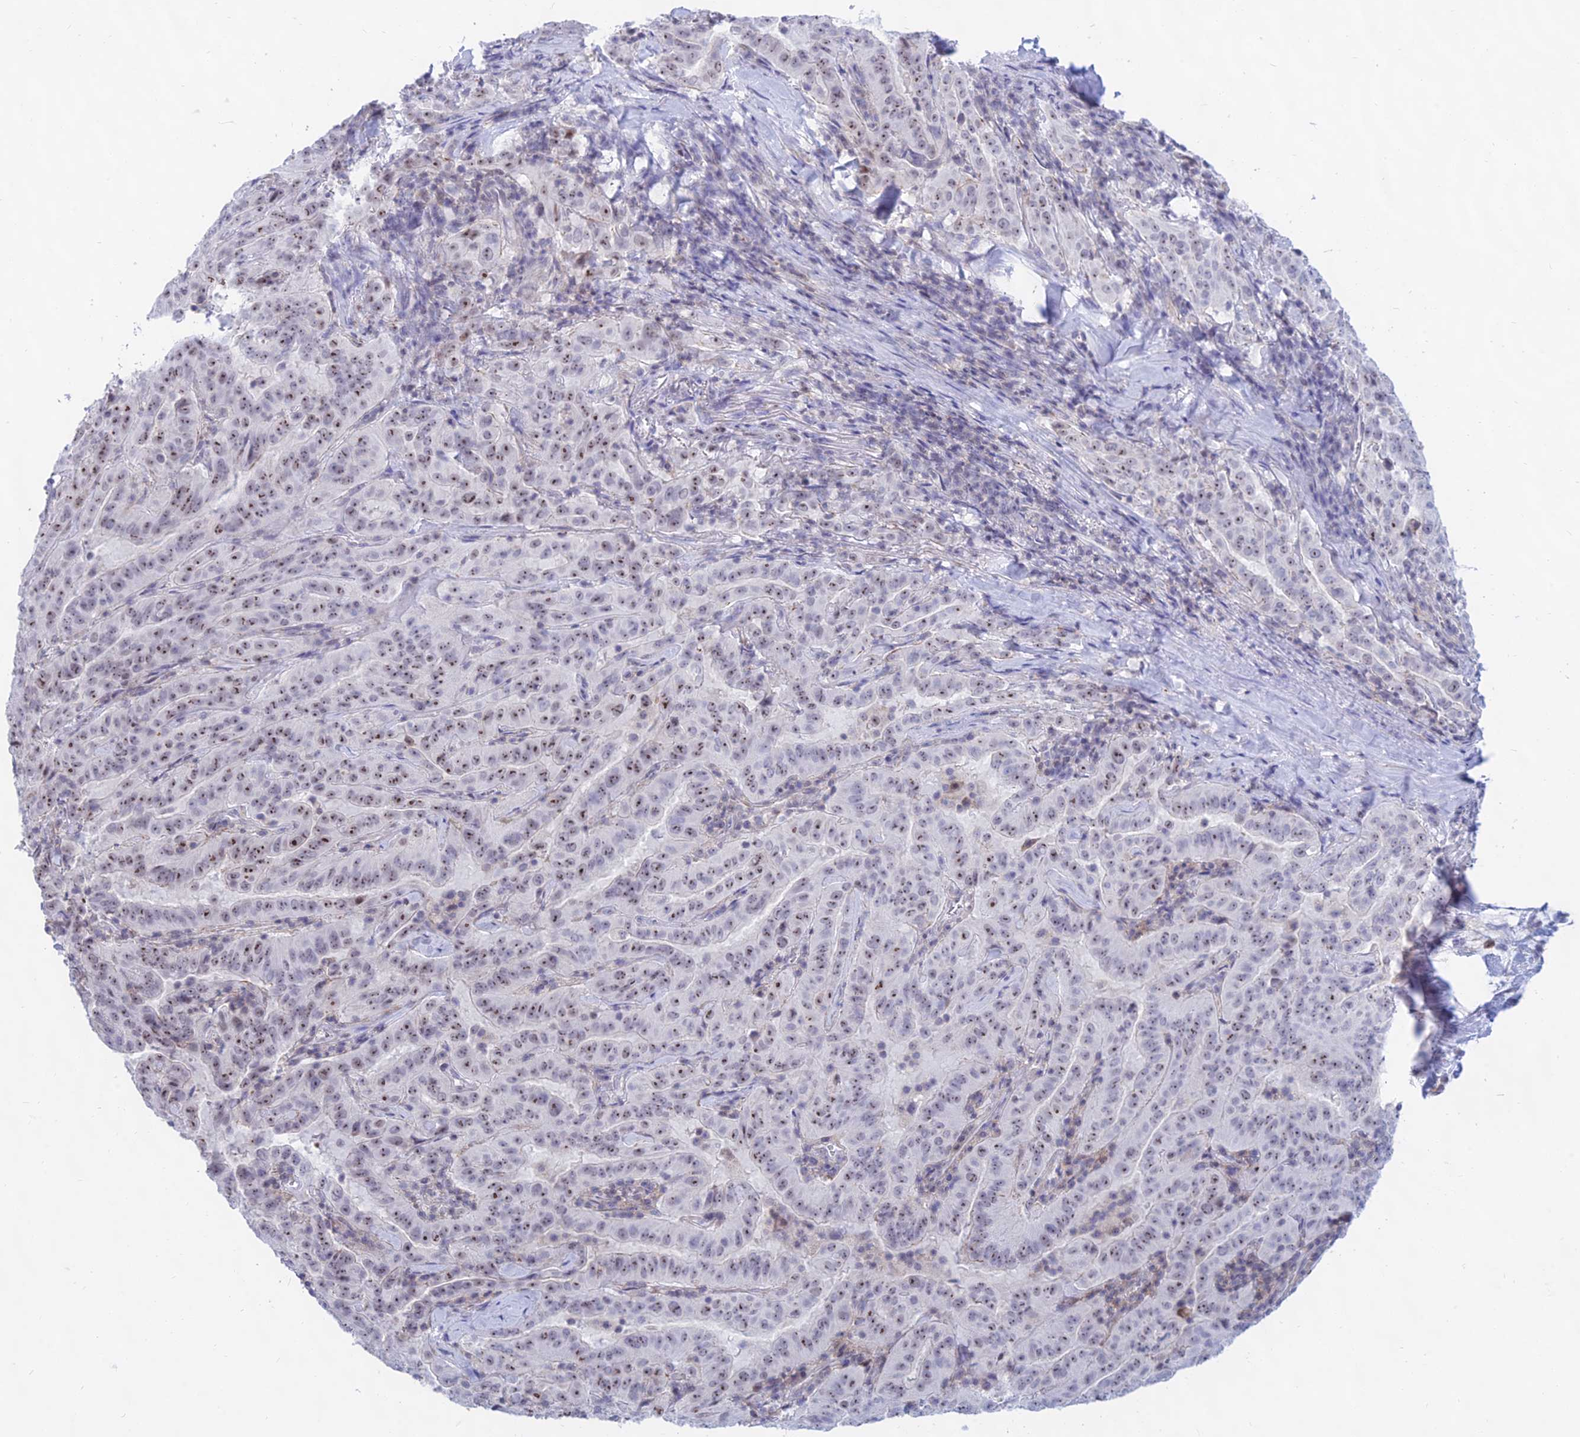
{"staining": {"intensity": "moderate", "quantity": ">75%", "location": "nuclear"}, "tissue": "pancreatic cancer", "cell_type": "Tumor cells", "image_type": "cancer", "snomed": [{"axis": "morphology", "description": "Adenocarcinoma, NOS"}, {"axis": "topography", "description": "Pancreas"}], "caption": "High-magnification brightfield microscopy of pancreatic adenocarcinoma stained with DAB (3,3'-diaminobenzidine) (brown) and counterstained with hematoxylin (blue). tumor cells exhibit moderate nuclear staining is seen in about>75% of cells.", "gene": "KRR1", "patient": {"sex": "male", "age": 63}}